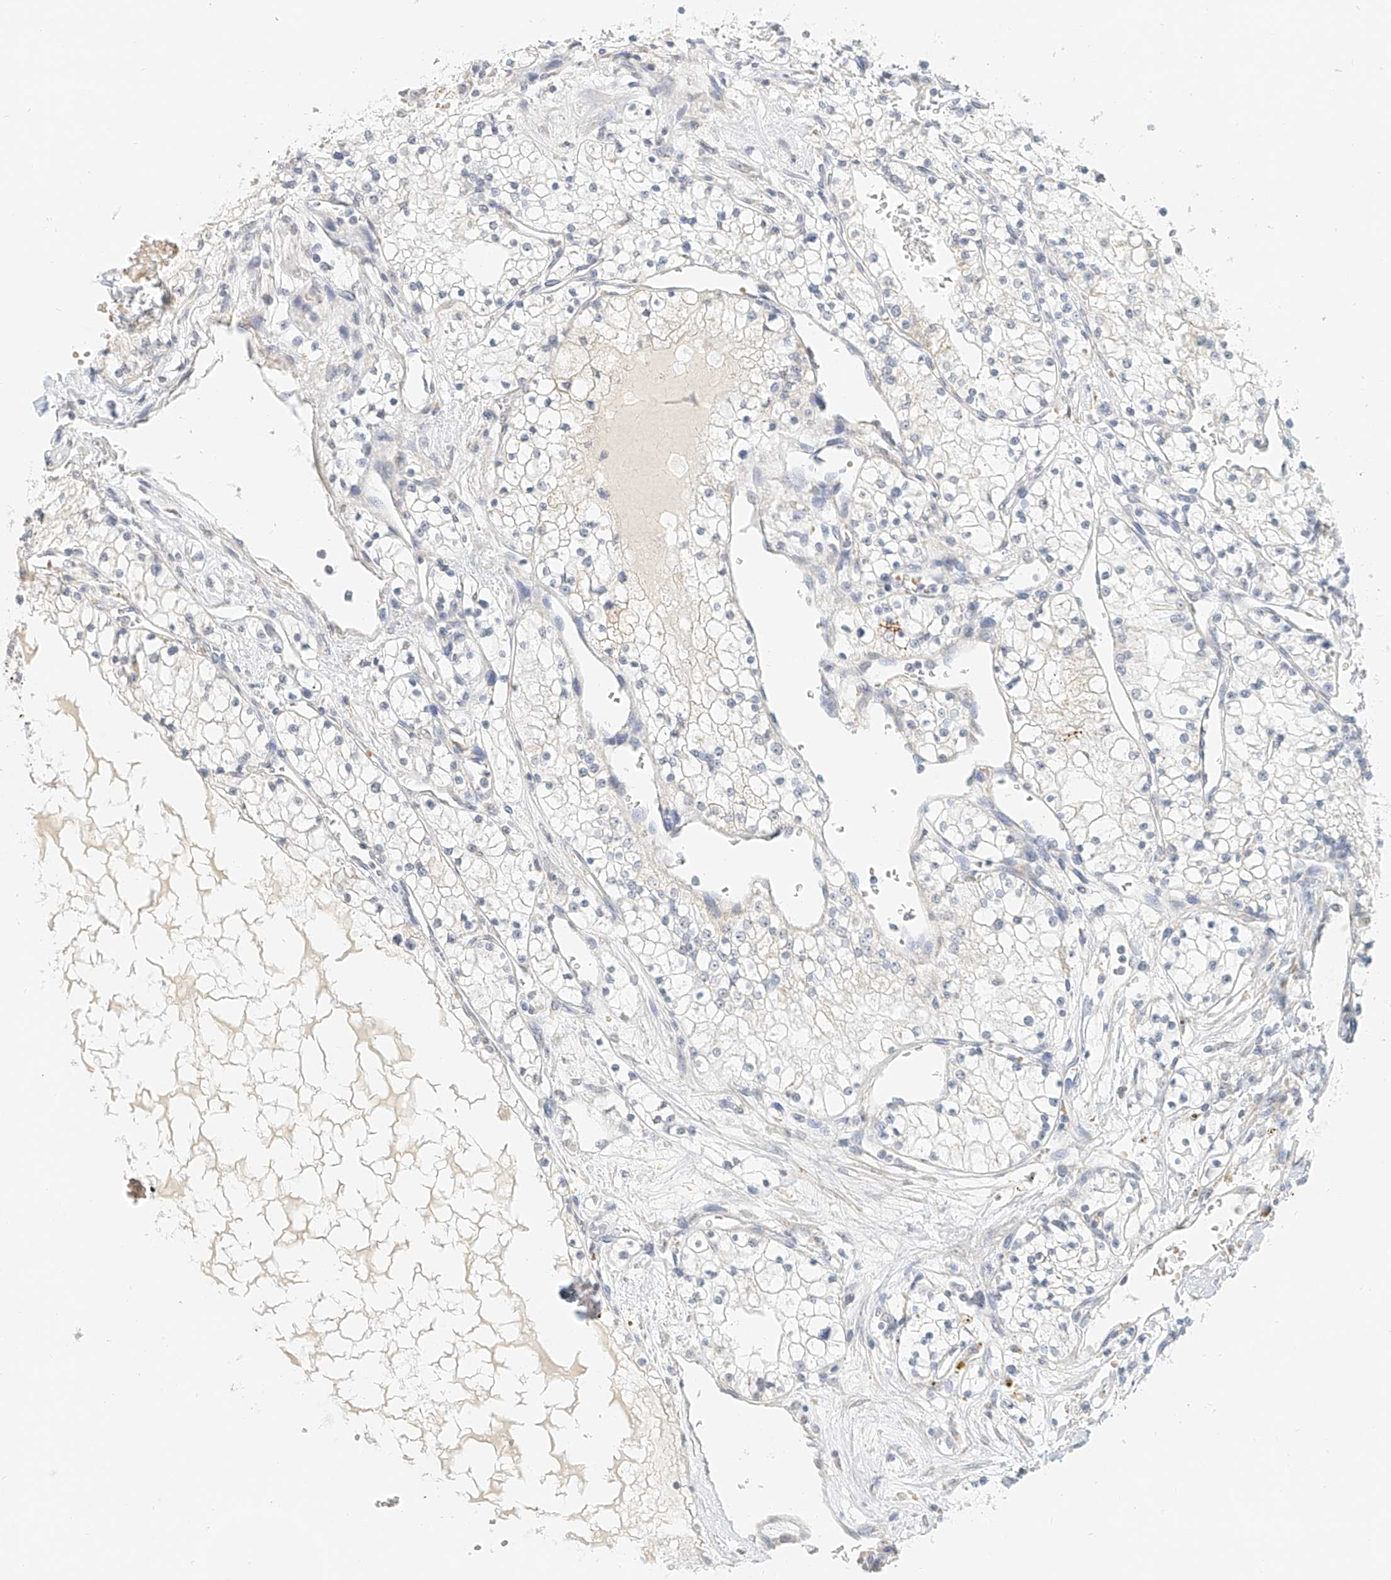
{"staining": {"intensity": "negative", "quantity": "none", "location": "none"}, "tissue": "renal cancer", "cell_type": "Tumor cells", "image_type": "cancer", "snomed": [{"axis": "morphology", "description": "Normal tissue, NOS"}, {"axis": "morphology", "description": "Adenocarcinoma, NOS"}, {"axis": "topography", "description": "Kidney"}], "caption": "A micrograph of renal adenocarcinoma stained for a protein demonstrates no brown staining in tumor cells.", "gene": "CXorf58", "patient": {"sex": "male", "age": 68}}